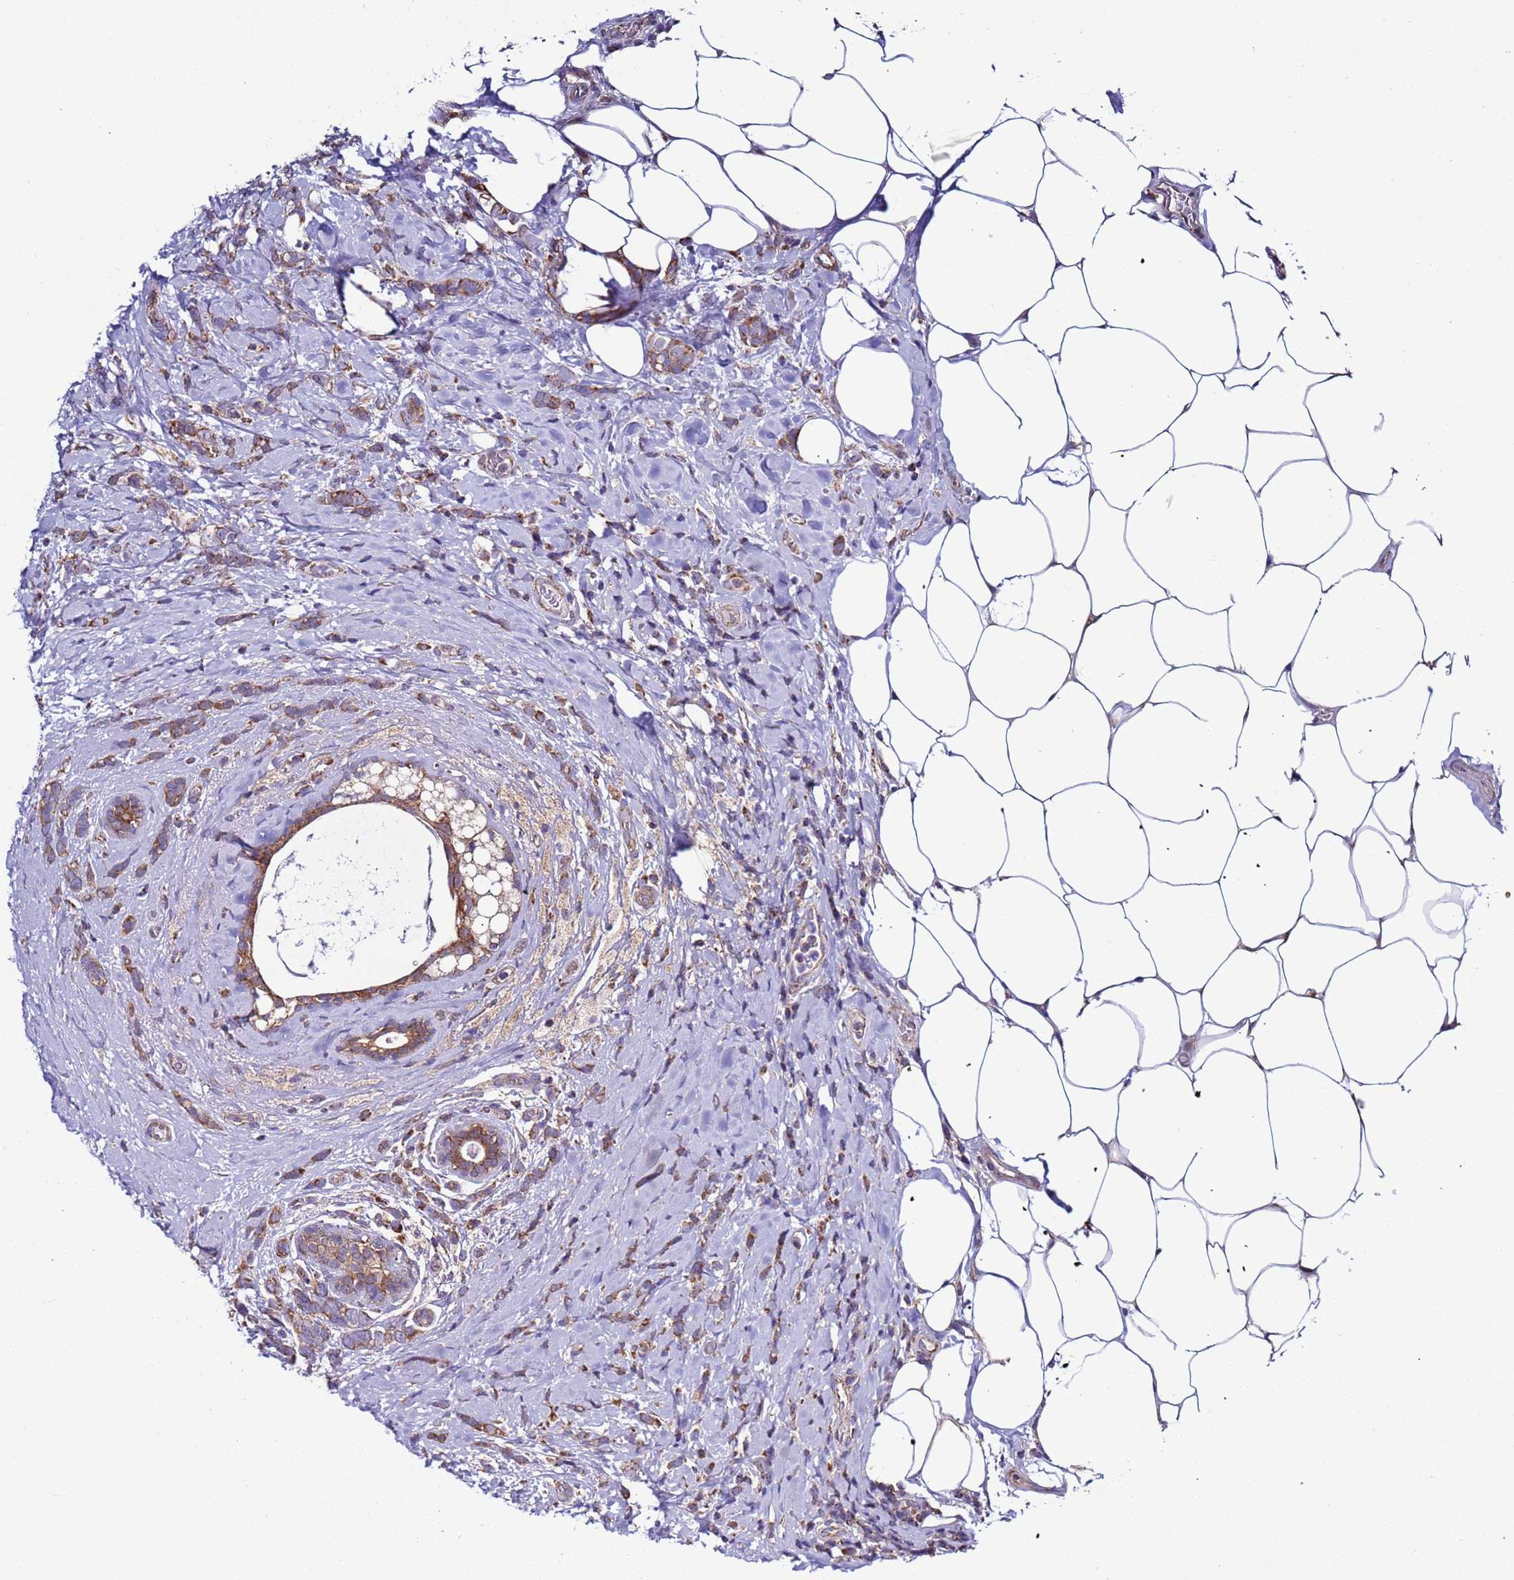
{"staining": {"intensity": "moderate", "quantity": ">75%", "location": "cytoplasmic/membranous"}, "tissue": "breast cancer", "cell_type": "Tumor cells", "image_type": "cancer", "snomed": [{"axis": "morphology", "description": "Lobular carcinoma"}, {"axis": "topography", "description": "Breast"}], "caption": "A micrograph showing moderate cytoplasmic/membranous staining in about >75% of tumor cells in breast cancer, as visualized by brown immunohistochemical staining.", "gene": "AHI1", "patient": {"sex": "female", "age": 58}}